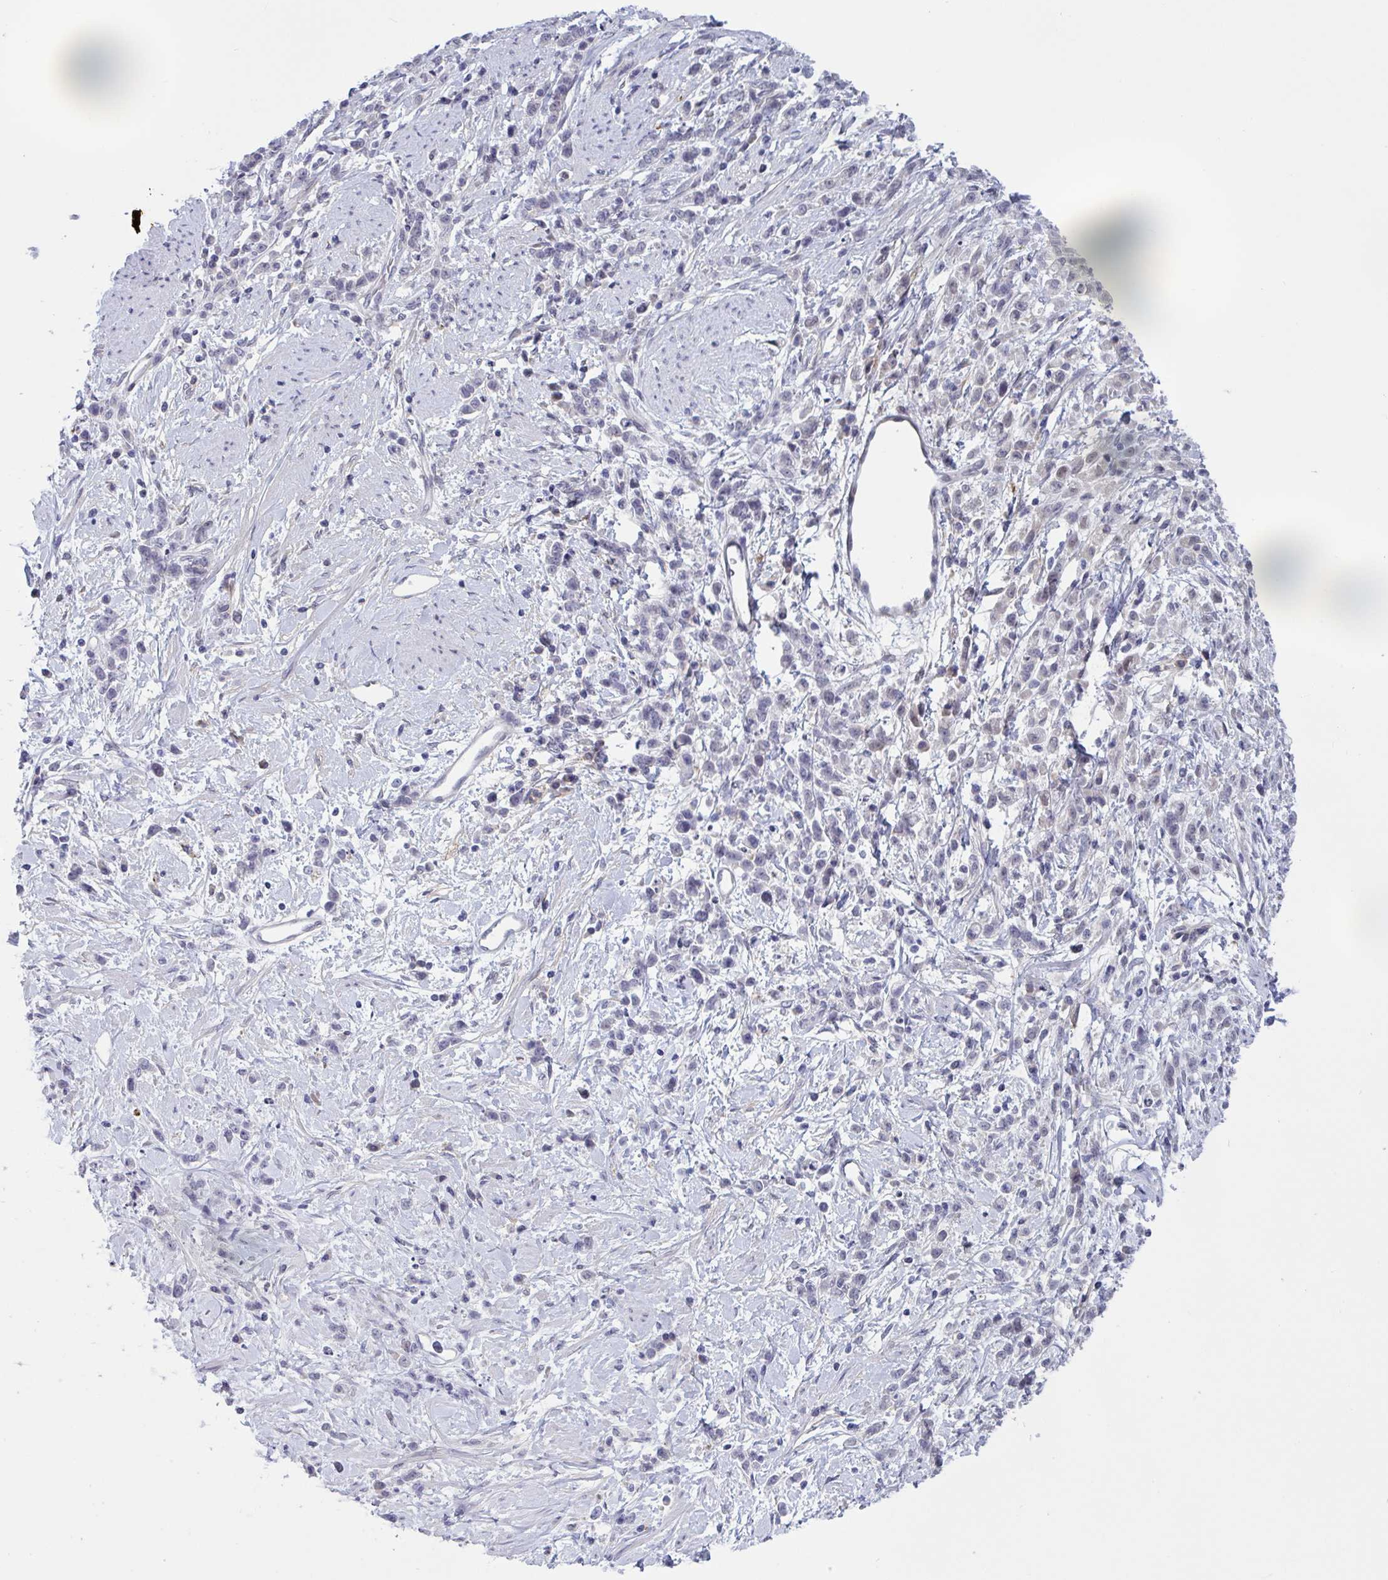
{"staining": {"intensity": "negative", "quantity": "none", "location": "none"}, "tissue": "stomach cancer", "cell_type": "Tumor cells", "image_type": "cancer", "snomed": [{"axis": "morphology", "description": "Adenocarcinoma, NOS"}, {"axis": "topography", "description": "Stomach"}], "caption": "Tumor cells are negative for brown protein staining in stomach cancer (adenocarcinoma).", "gene": "TCEAL8", "patient": {"sex": "female", "age": 60}}